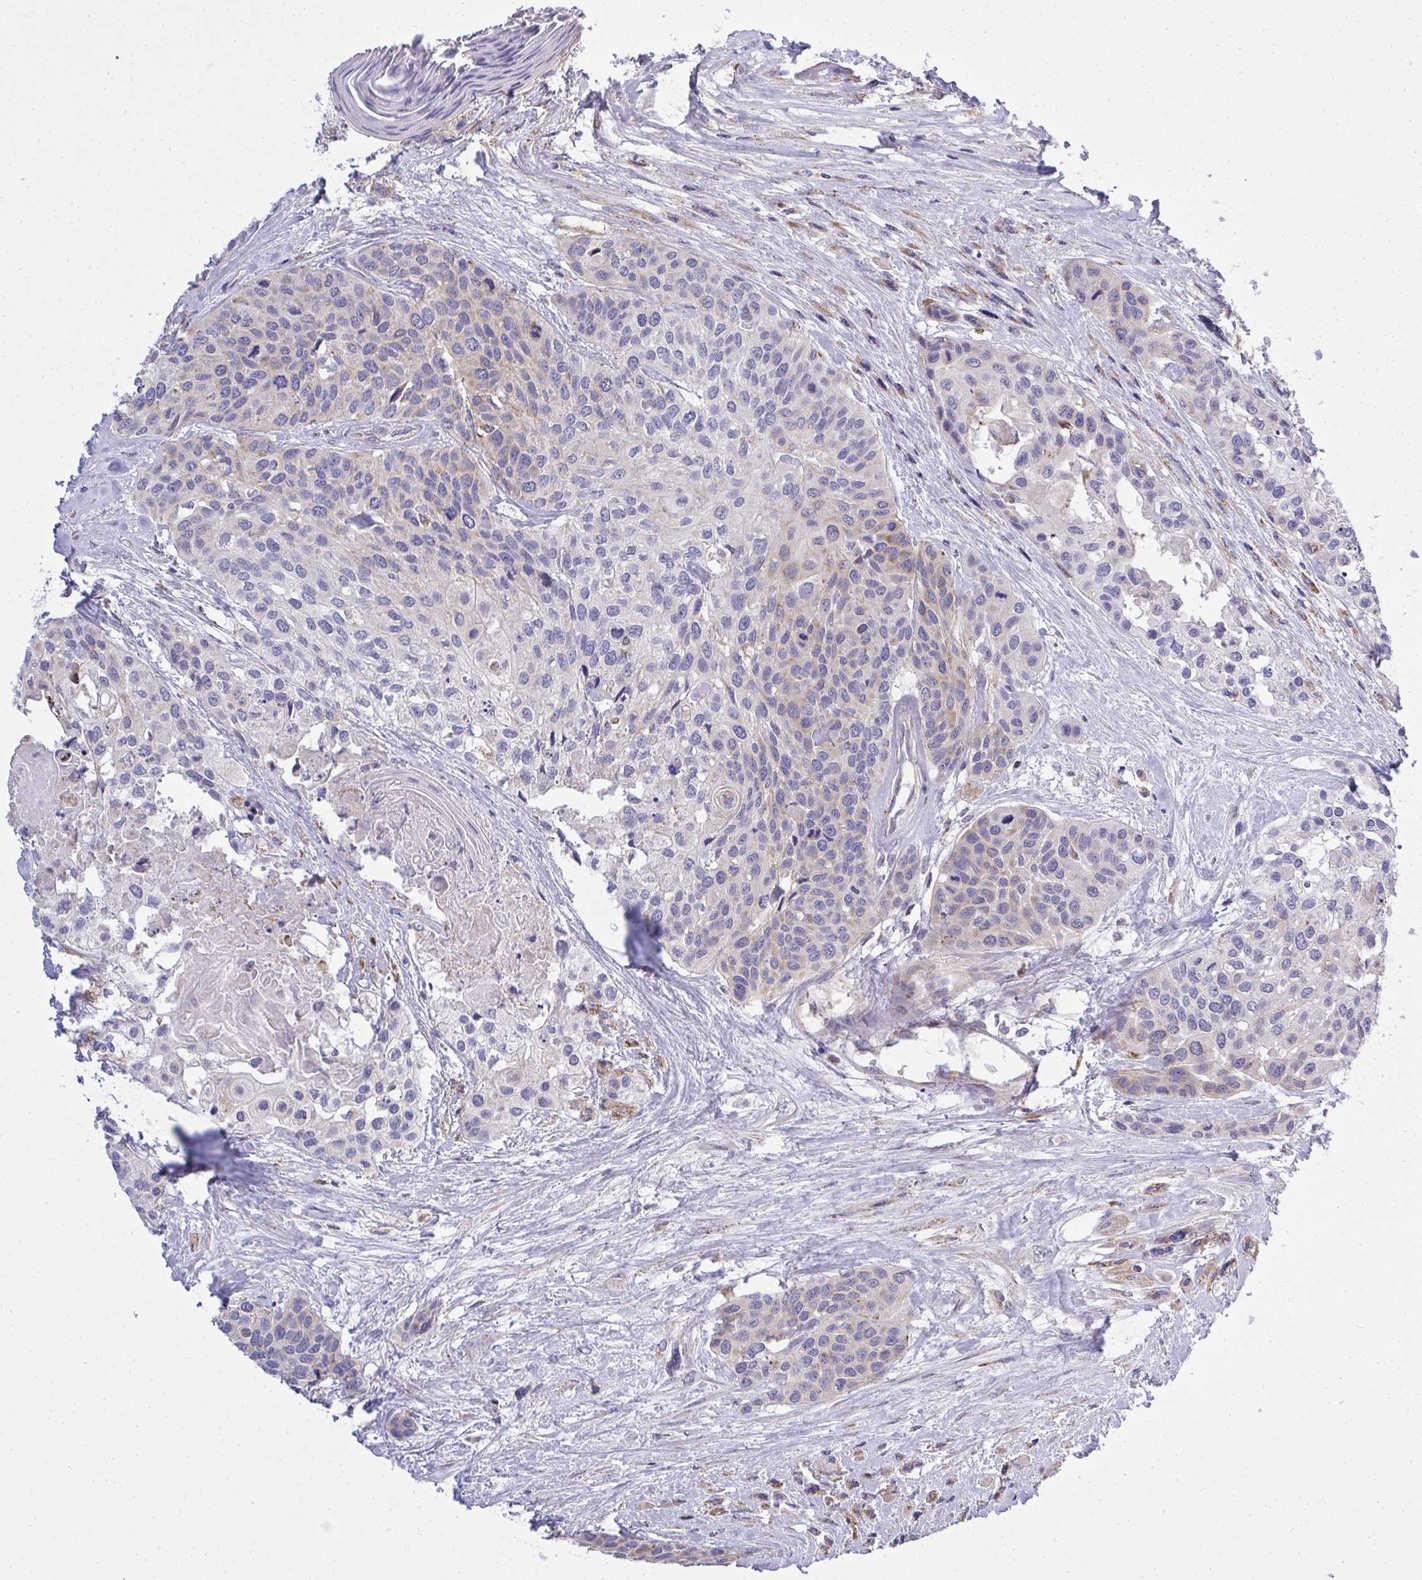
{"staining": {"intensity": "weak", "quantity": "<25%", "location": "cytoplasmic/membranous"}, "tissue": "head and neck cancer", "cell_type": "Tumor cells", "image_type": "cancer", "snomed": [{"axis": "morphology", "description": "Squamous cell carcinoma, NOS"}, {"axis": "topography", "description": "Head-Neck"}], "caption": "The photomicrograph exhibits no significant positivity in tumor cells of head and neck cancer.", "gene": "XAF1", "patient": {"sex": "female", "age": 50}}